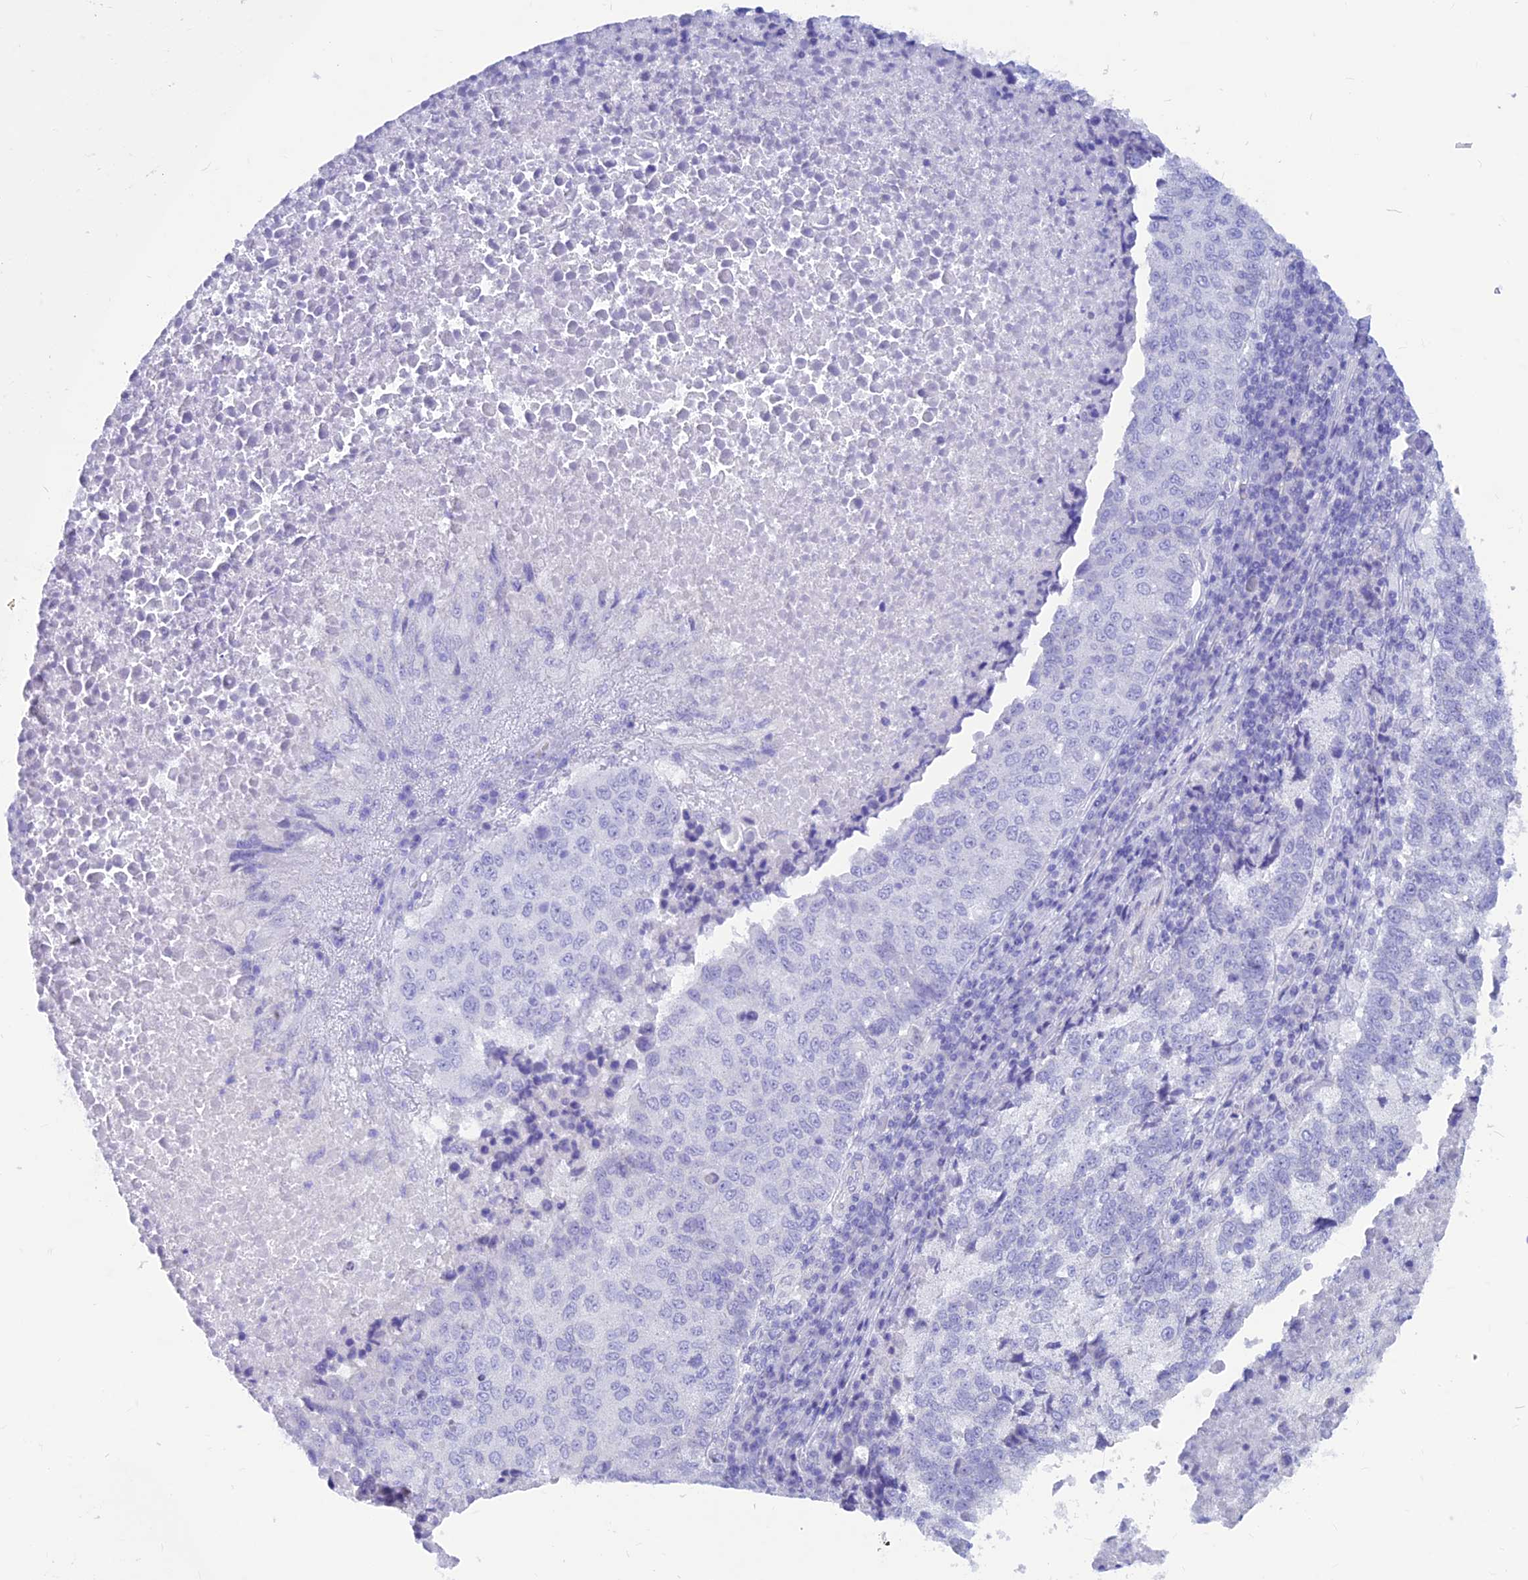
{"staining": {"intensity": "negative", "quantity": "none", "location": "none"}, "tissue": "lung cancer", "cell_type": "Tumor cells", "image_type": "cancer", "snomed": [{"axis": "morphology", "description": "Squamous cell carcinoma, NOS"}, {"axis": "topography", "description": "Lung"}], "caption": "A high-resolution micrograph shows immunohistochemistry staining of lung squamous cell carcinoma, which reveals no significant staining in tumor cells.", "gene": "GNGT2", "patient": {"sex": "male", "age": 73}}